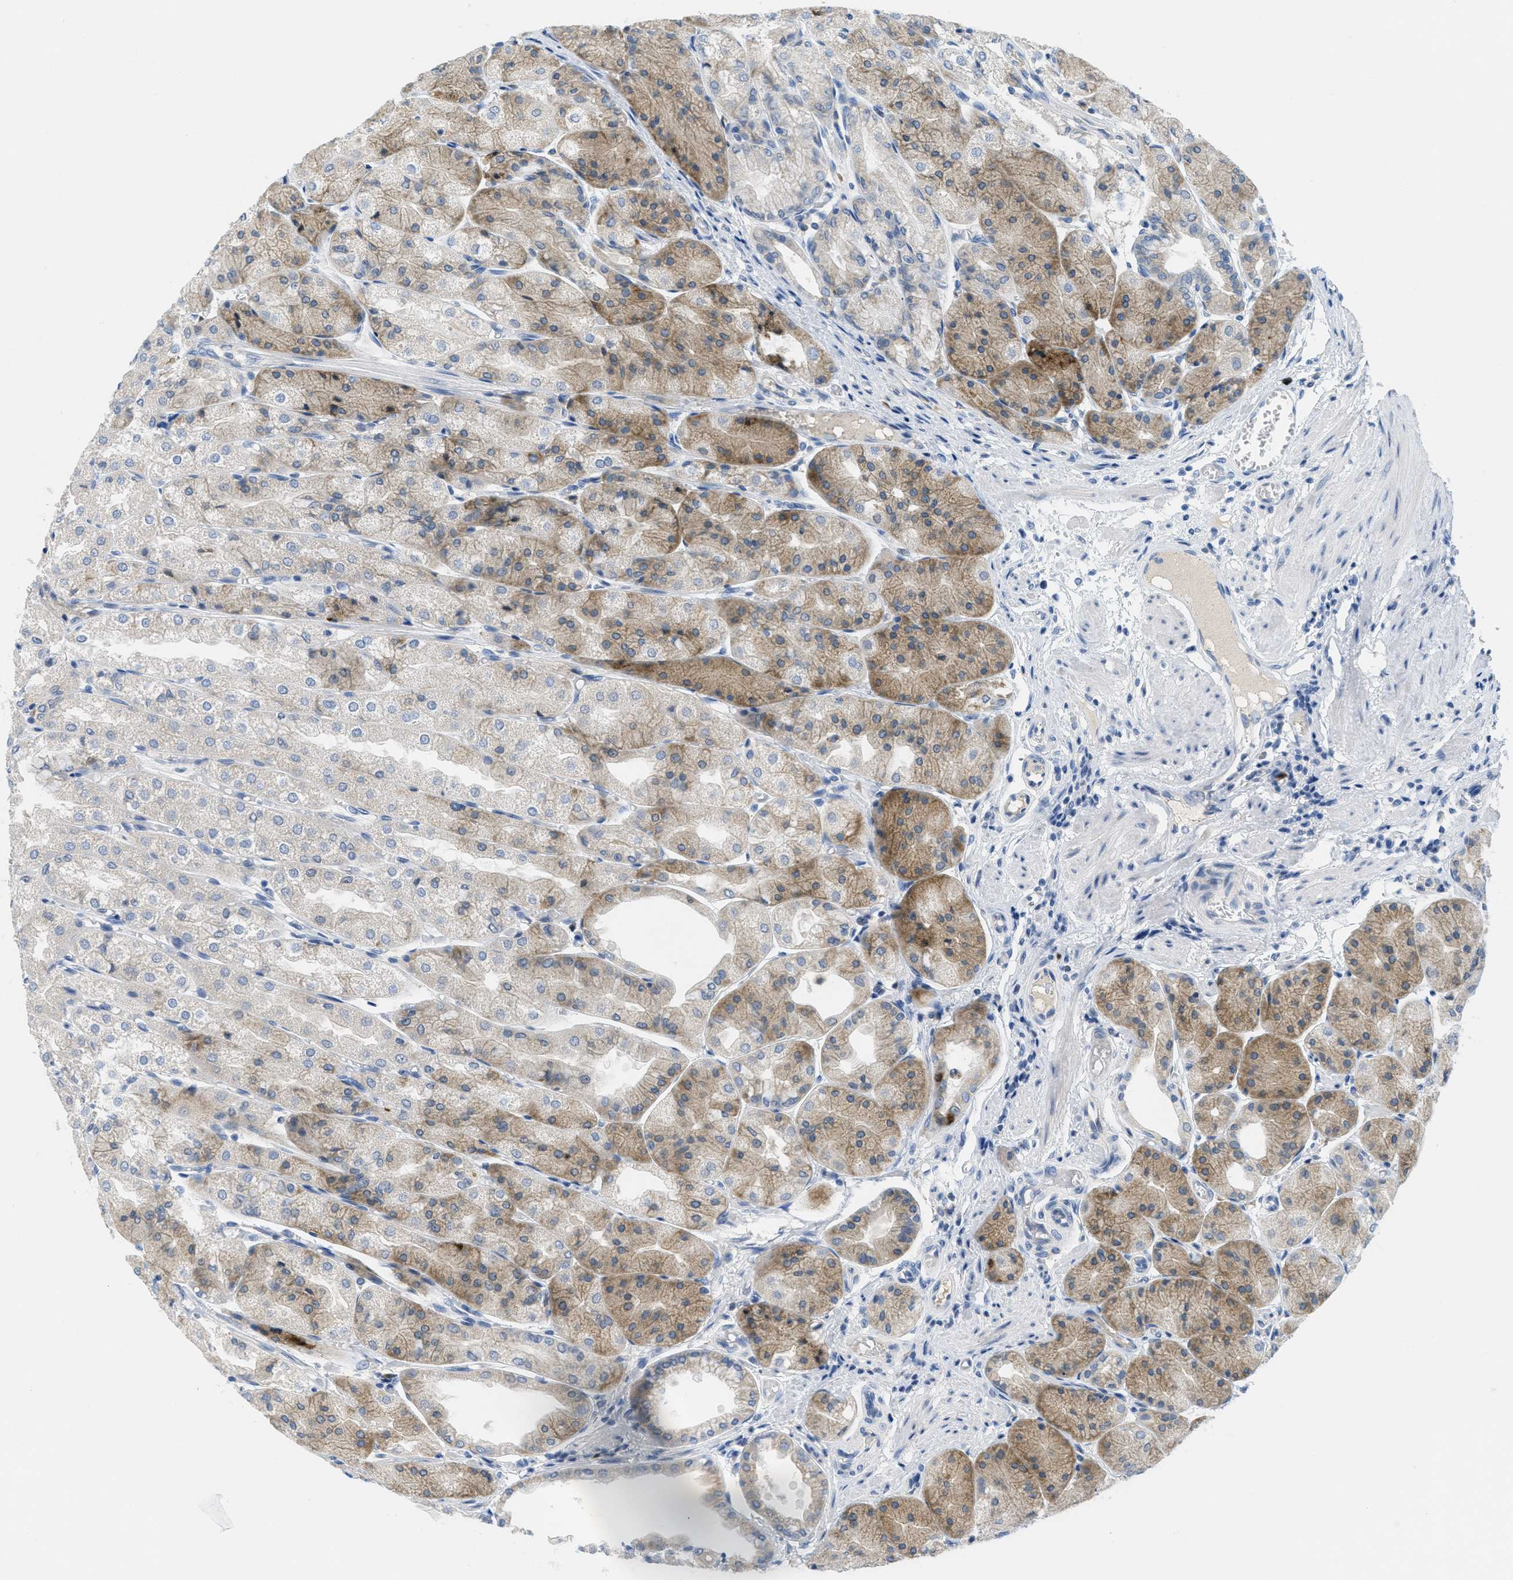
{"staining": {"intensity": "moderate", "quantity": "25%-75%", "location": "cytoplasmic/membranous,nuclear"}, "tissue": "stomach", "cell_type": "Glandular cells", "image_type": "normal", "snomed": [{"axis": "morphology", "description": "Normal tissue, NOS"}, {"axis": "topography", "description": "Stomach, upper"}], "caption": "This photomicrograph demonstrates unremarkable stomach stained with IHC to label a protein in brown. The cytoplasmic/membranous,nuclear of glandular cells show moderate positivity for the protein. Nuclei are counter-stained blue.", "gene": "ORC6", "patient": {"sex": "male", "age": 72}}